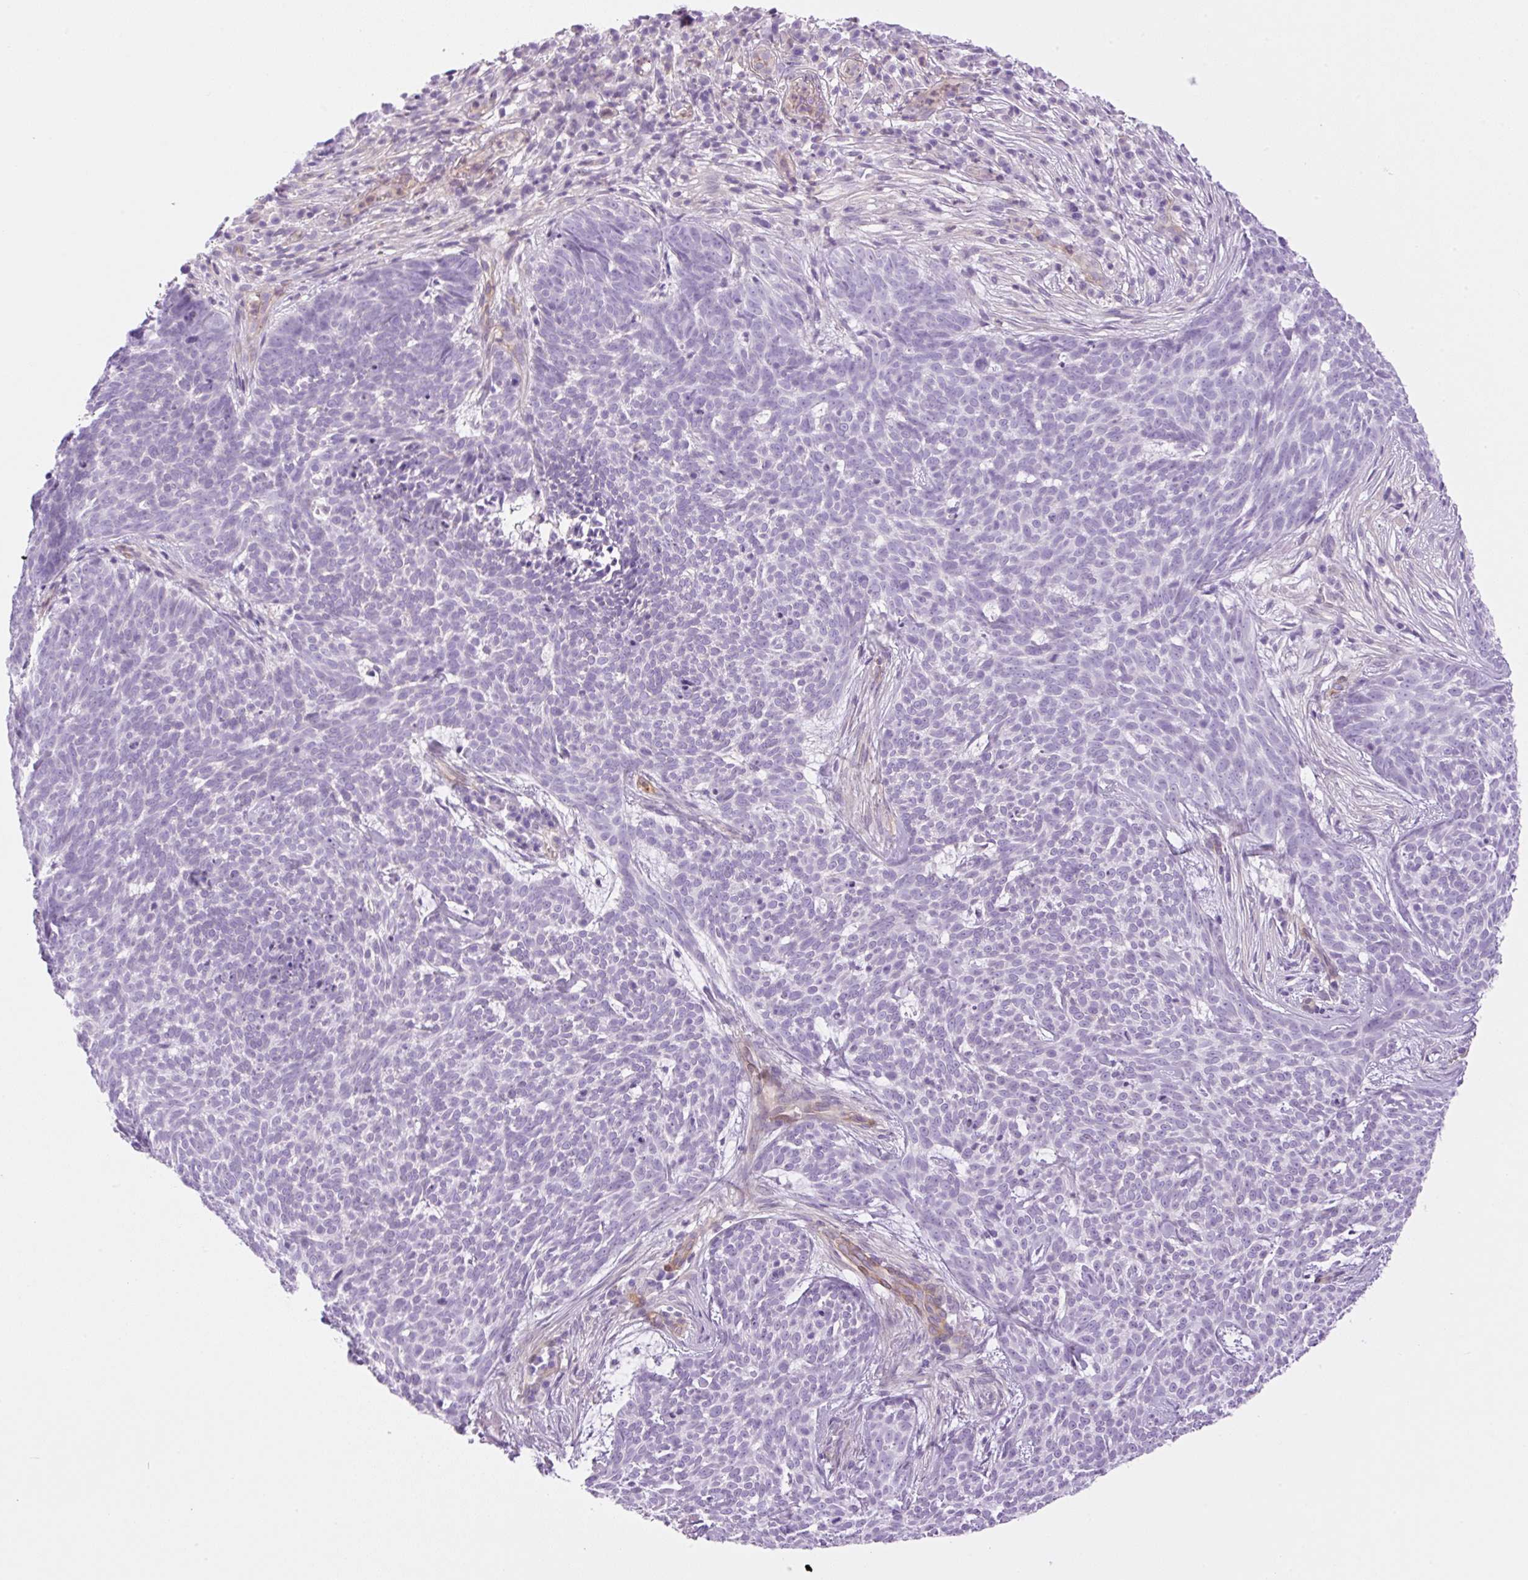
{"staining": {"intensity": "negative", "quantity": "none", "location": "none"}, "tissue": "skin cancer", "cell_type": "Tumor cells", "image_type": "cancer", "snomed": [{"axis": "morphology", "description": "Basal cell carcinoma"}, {"axis": "topography", "description": "Skin"}], "caption": "Micrograph shows no significant protein expression in tumor cells of skin cancer.", "gene": "EHD3", "patient": {"sex": "female", "age": 93}}